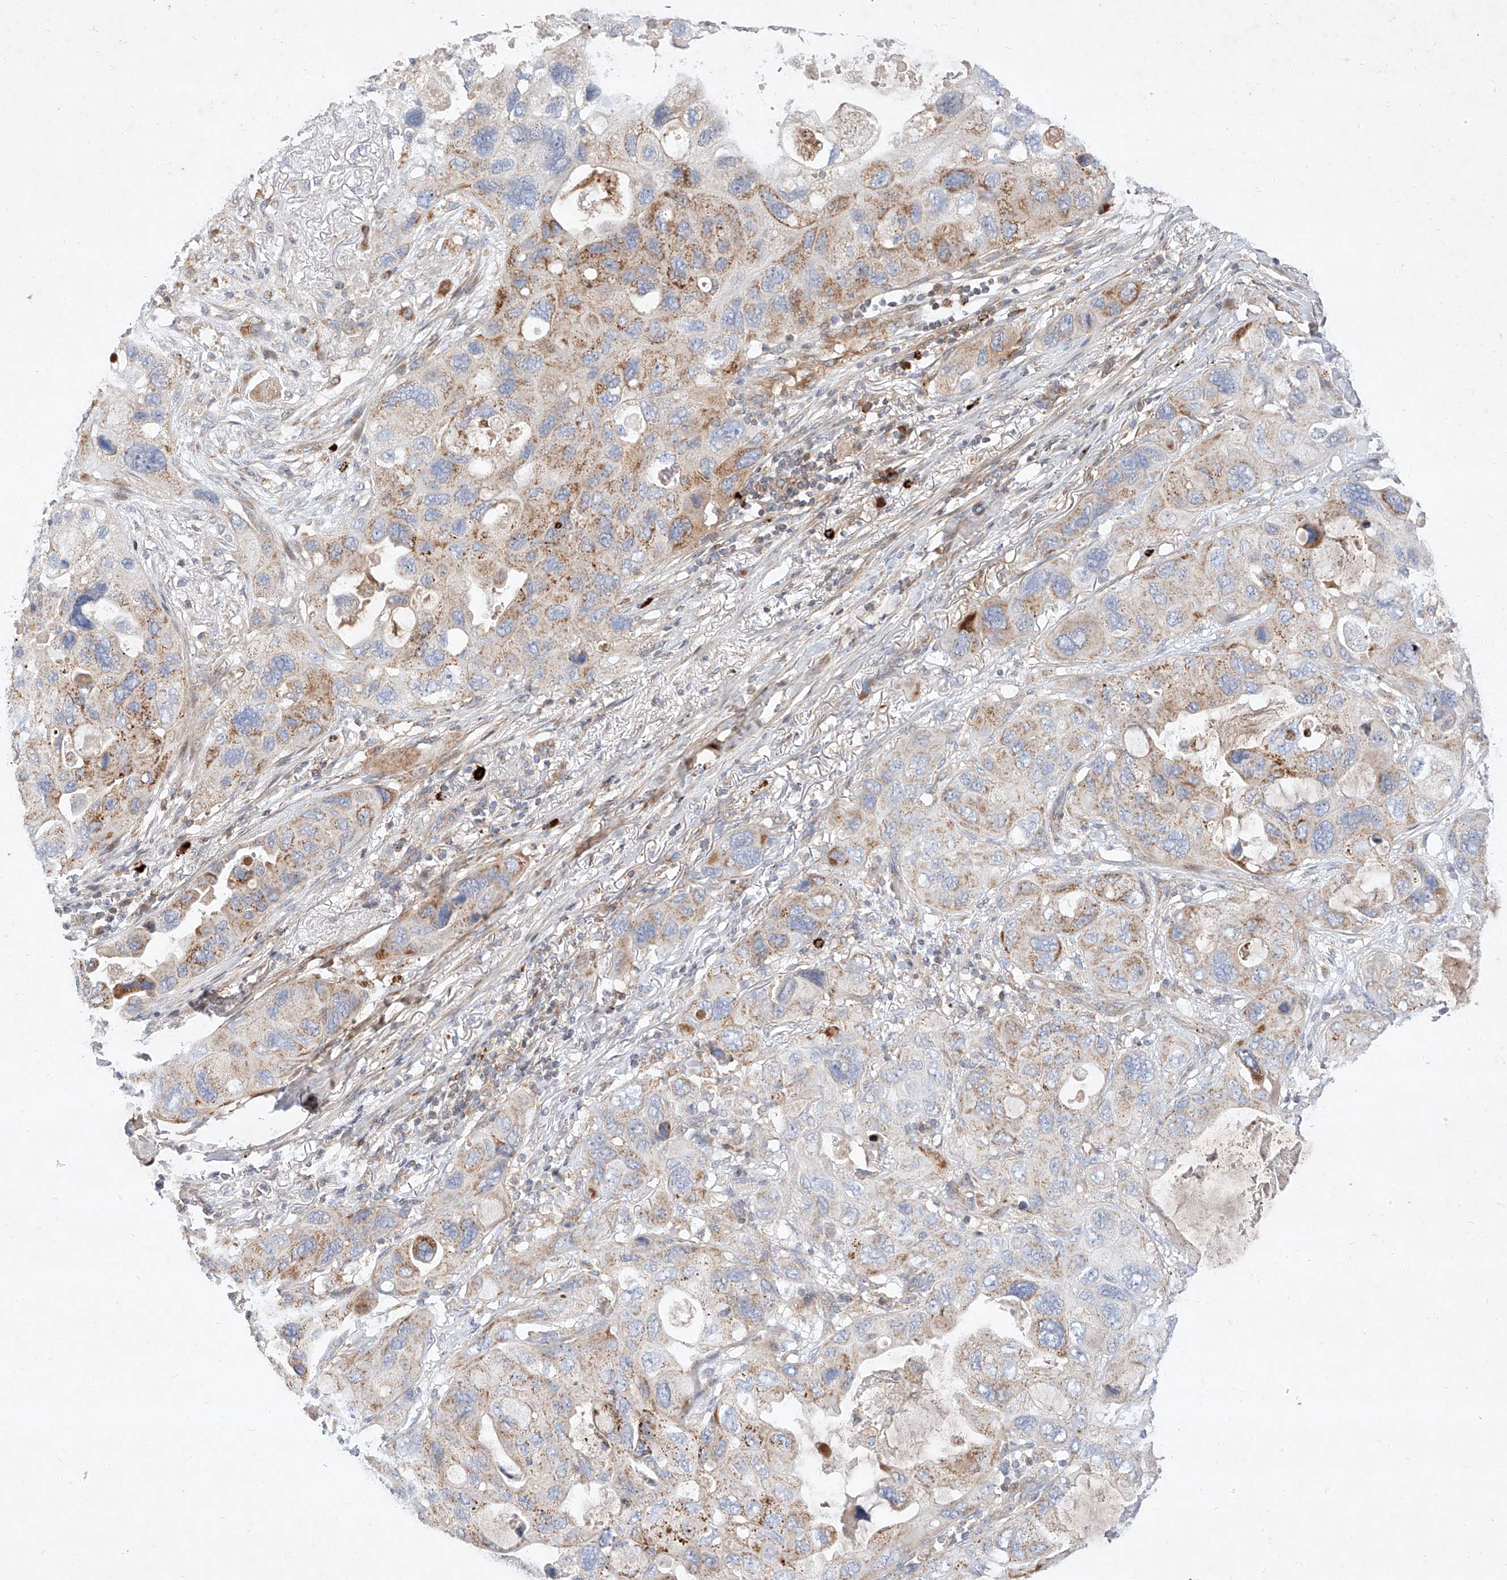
{"staining": {"intensity": "moderate", "quantity": "25%-75%", "location": "cytoplasmic/membranous"}, "tissue": "lung cancer", "cell_type": "Tumor cells", "image_type": "cancer", "snomed": [{"axis": "morphology", "description": "Squamous cell carcinoma, NOS"}, {"axis": "topography", "description": "Lung"}], "caption": "This is a micrograph of immunohistochemistry staining of lung cancer, which shows moderate expression in the cytoplasmic/membranous of tumor cells.", "gene": "OSGEPL1", "patient": {"sex": "female", "age": 73}}